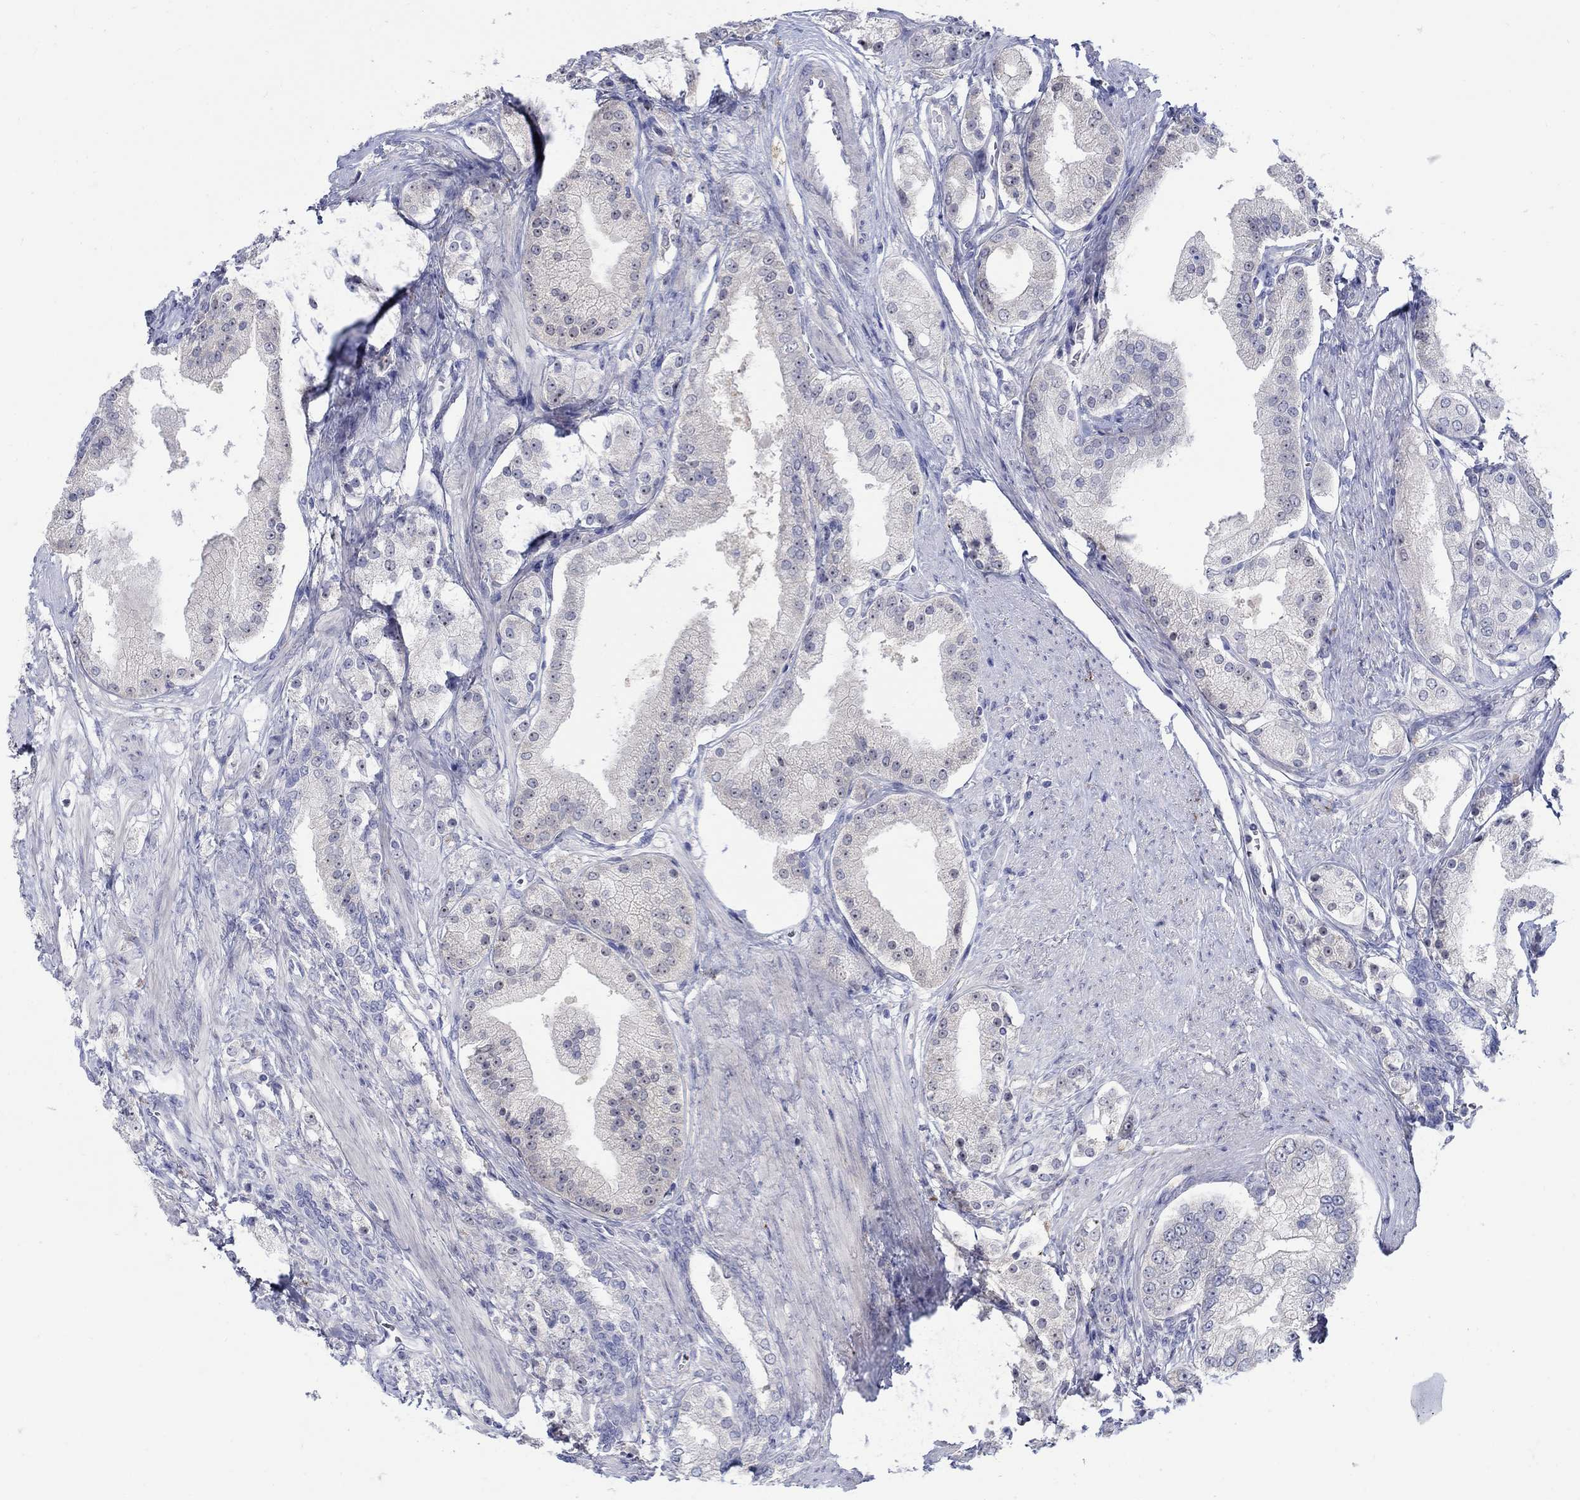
{"staining": {"intensity": "negative", "quantity": "none", "location": "none"}, "tissue": "prostate cancer", "cell_type": "Tumor cells", "image_type": "cancer", "snomed": [{"axis": "morphology", "description": "Adenocarcinoma, NOS"}, {"axis": "topography", "description": "Prostate and seminal vesicle, NOS"}, {"axis": "topography", "description": "Prostate"}], "caption": "Tumor cells are negative for protein expression in human prostate adenocarcinoma.", "gene": "REEP2", "patient": {"sex": "male", "age": 67}}